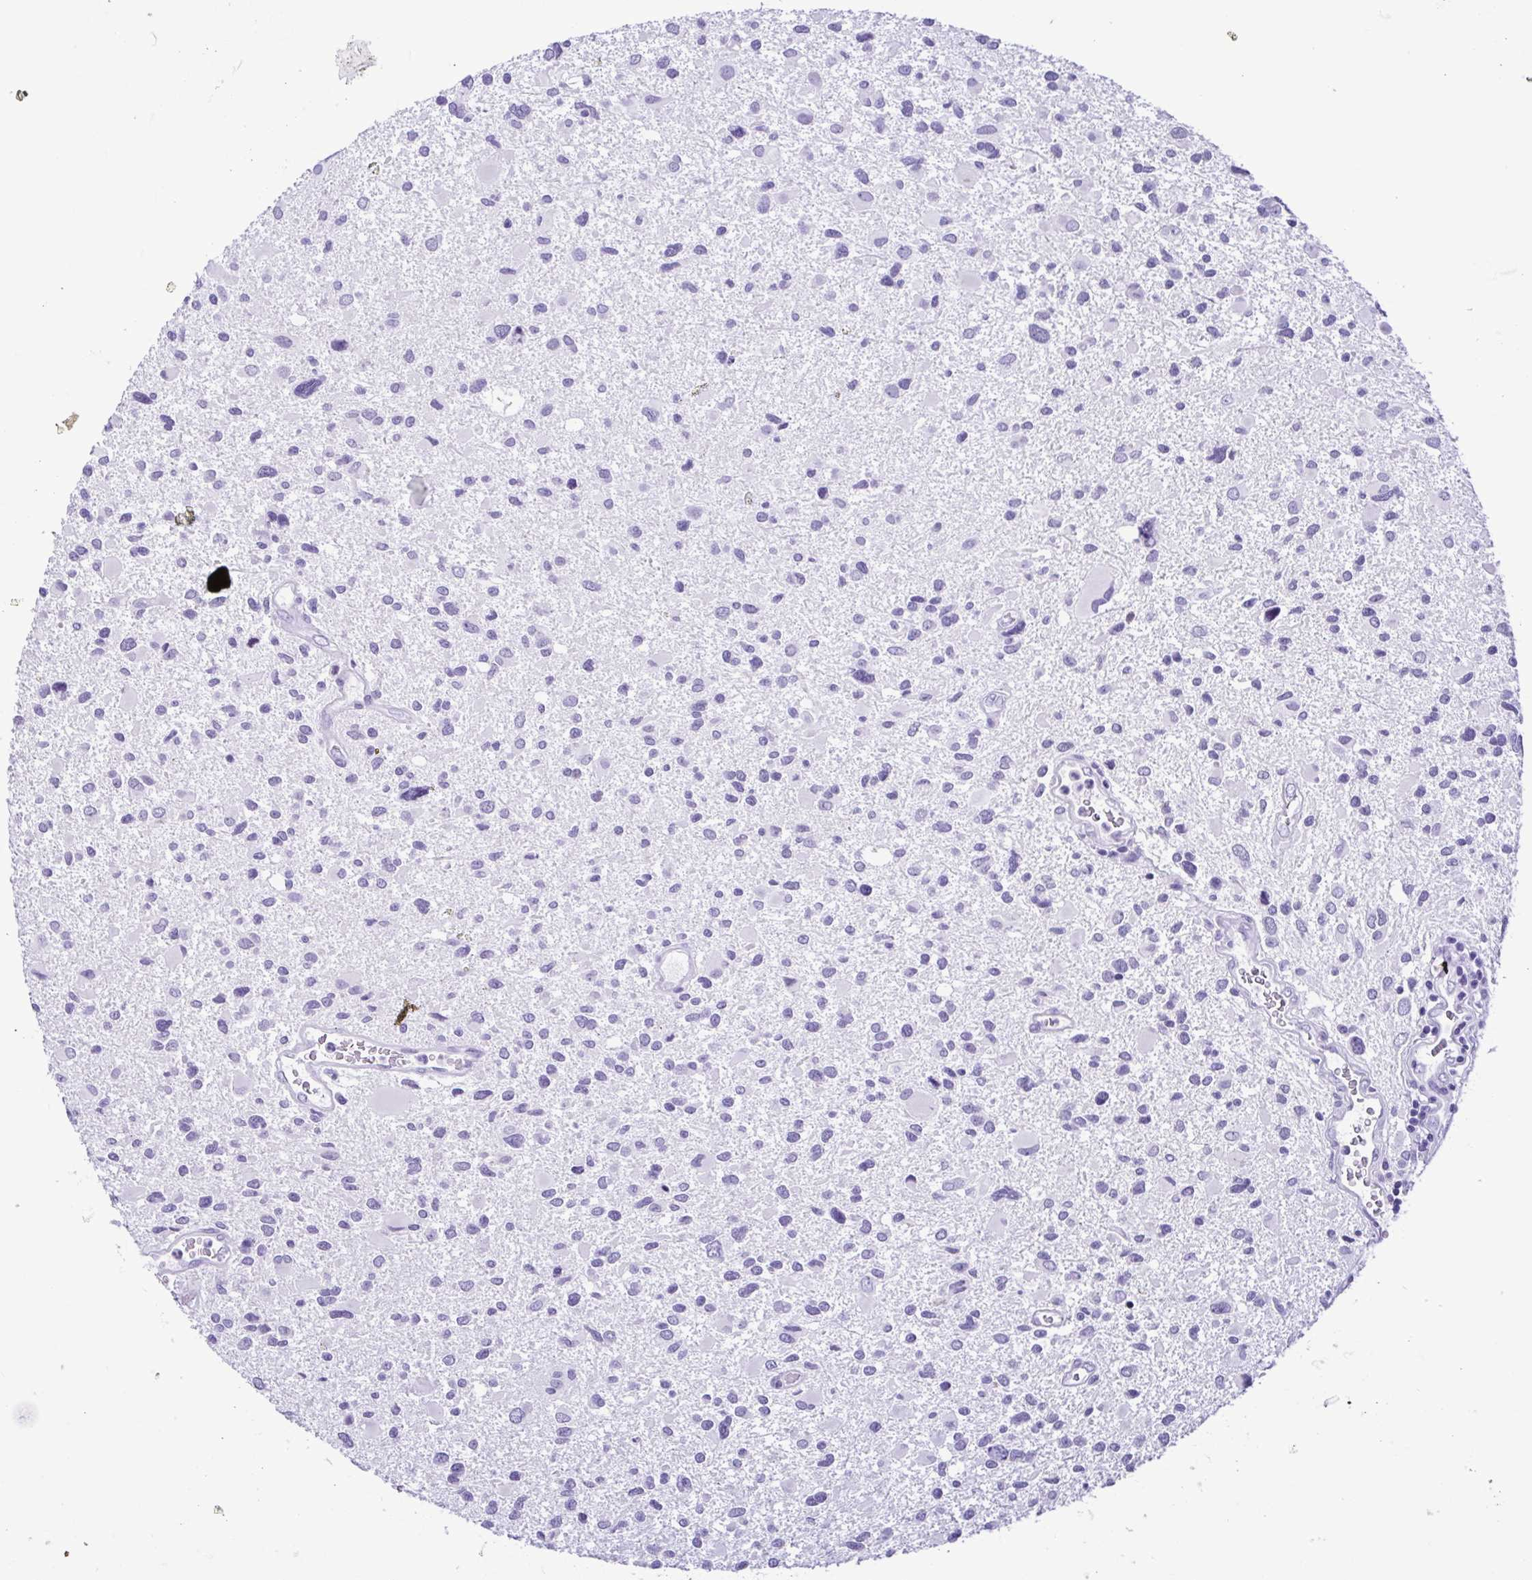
{"staining": {"intensity": "negative", "quantity": "none", "location": "none"}, "tissue": "glioma", "cell_type": "Tumor cells", "image_type": "cancer", "snomed": [{"axis": "morphology", "description": "Glioma, malignant, Low grade"}, {"axis": "topography", "description": "Brain"}], "caption": "High magnification brightfield microscopy of glioma stained with DAB (brown) and counterstained with hematoxylin (blue): tumor cells show no significant expression.", "gene": "SPATA16", "patient": {"sex": "female", "age": 32}}